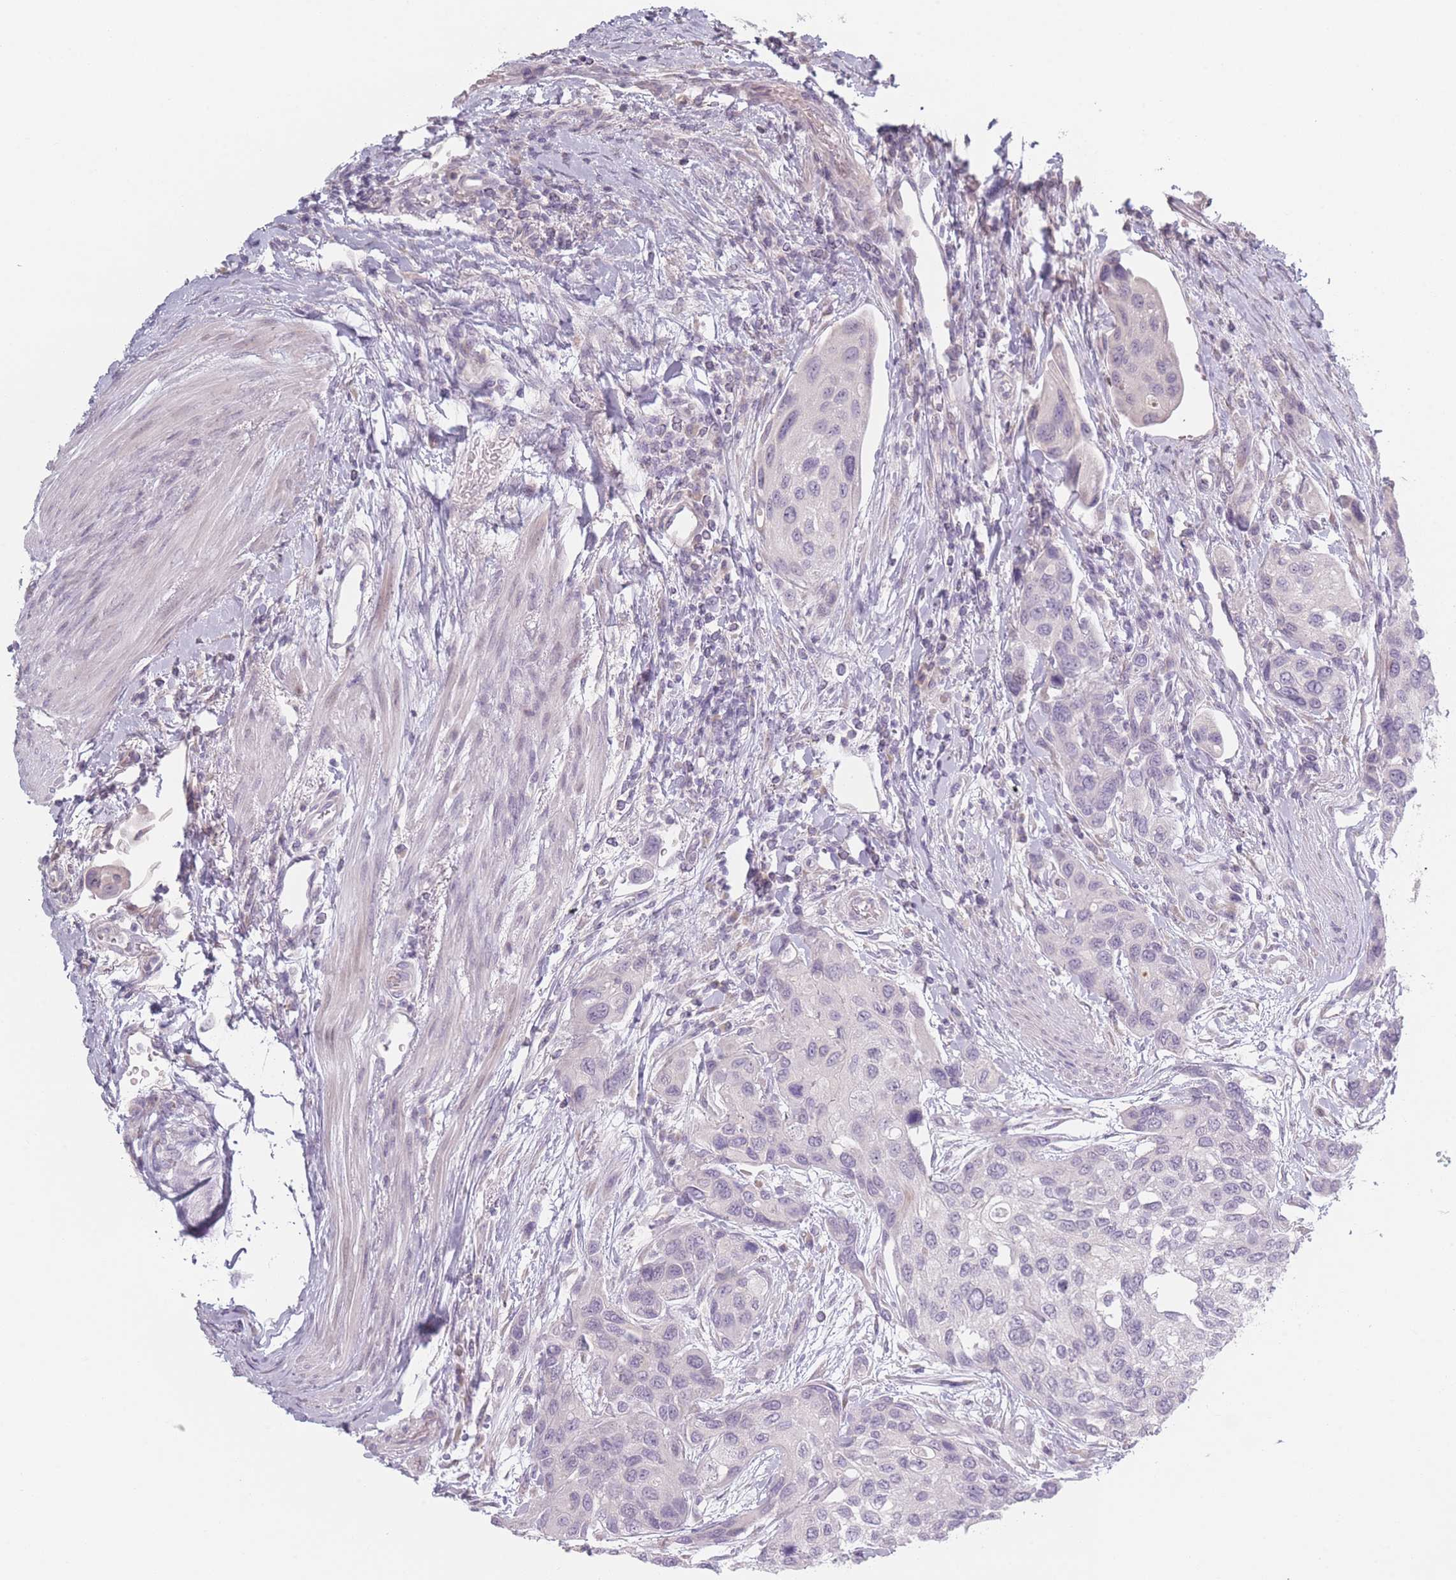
{"staining": {"intensity": "negative", "quantity": "none", "location": "none"}, "tissue": "urothelial cancer", "cell_type": "Tumor cells", "image_type": "cancer", "snomed": [{"axis": "morphology", "description": "Normal tissue, NOS"}, {"axis": "morphology", "description": "Urothelial carcinoma, High grade"}, {"axis": "topography", "description": "Vascular tissue"}, {"axis": "topography", "description": "Urinary bladder"}], "caption": "High power microscopy image of an IHC image of urothelial carcinoma (high-grade), revealing no significant staining in tumor cells.", "gene": "RASL10B", "patient": {"sex": "female", "age": 56}}